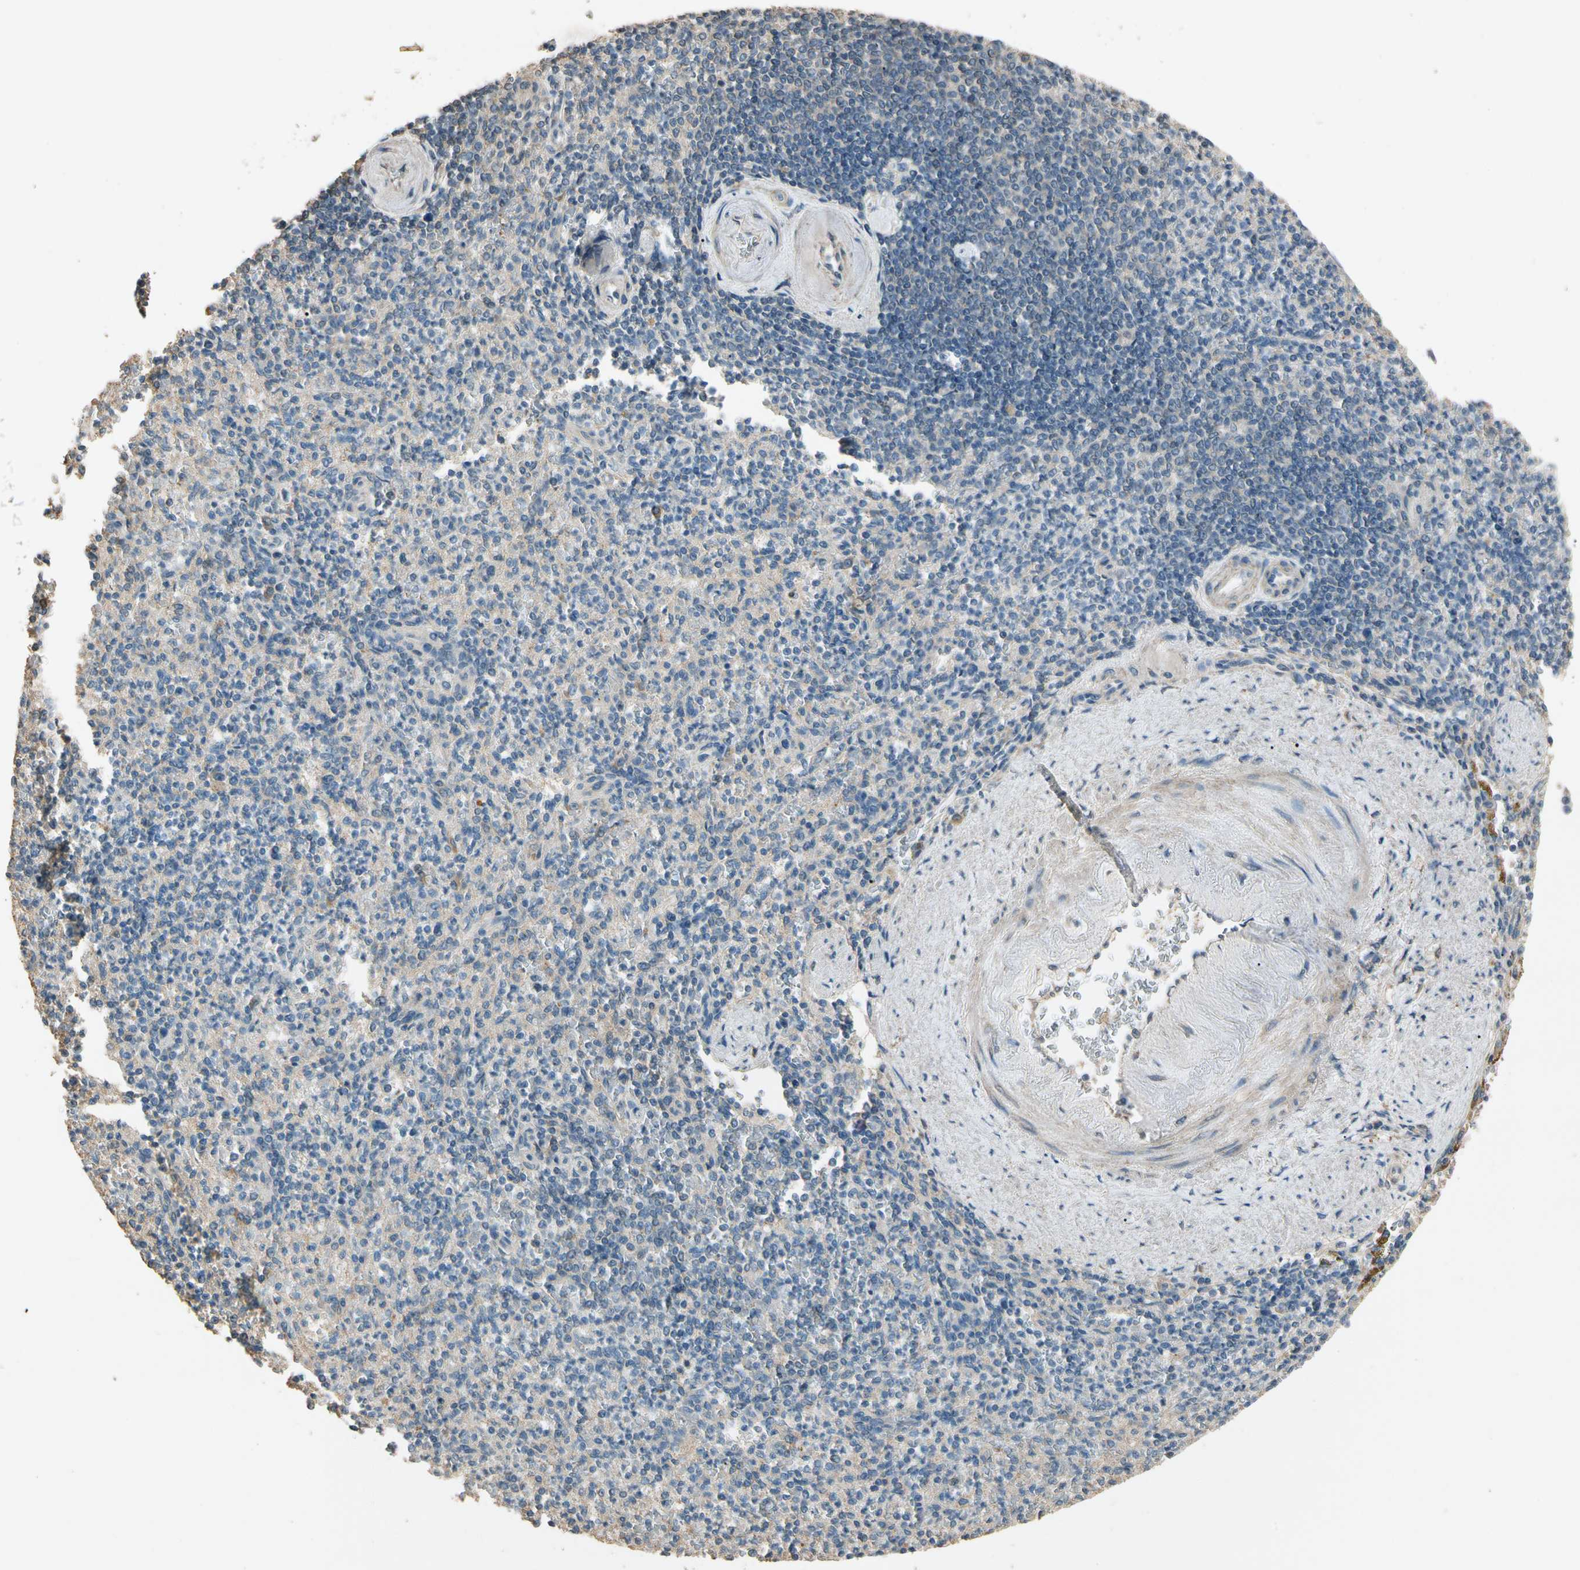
{"staining": {"intensity": "weak", "quantity": ">75%", "location": "cytoplasmic/membranous"}, "tissue": "spleen", "cell_type": "Cells in red pulp", "image_type": "normal", "snomed": [{"axis": "morphology", "description": "Normal tissue, NOS"}, {"axis": "topography", "description": "Spleen"}], "caption": "Spleen stained with DAB immunohistochemistry (IHC) shows low levels of weak cytoplasmic/membranous positivity in approximately >75% of cells in red pulp.", "gene": "CDH6", "patient": {"sex": "female", "age": 74}}